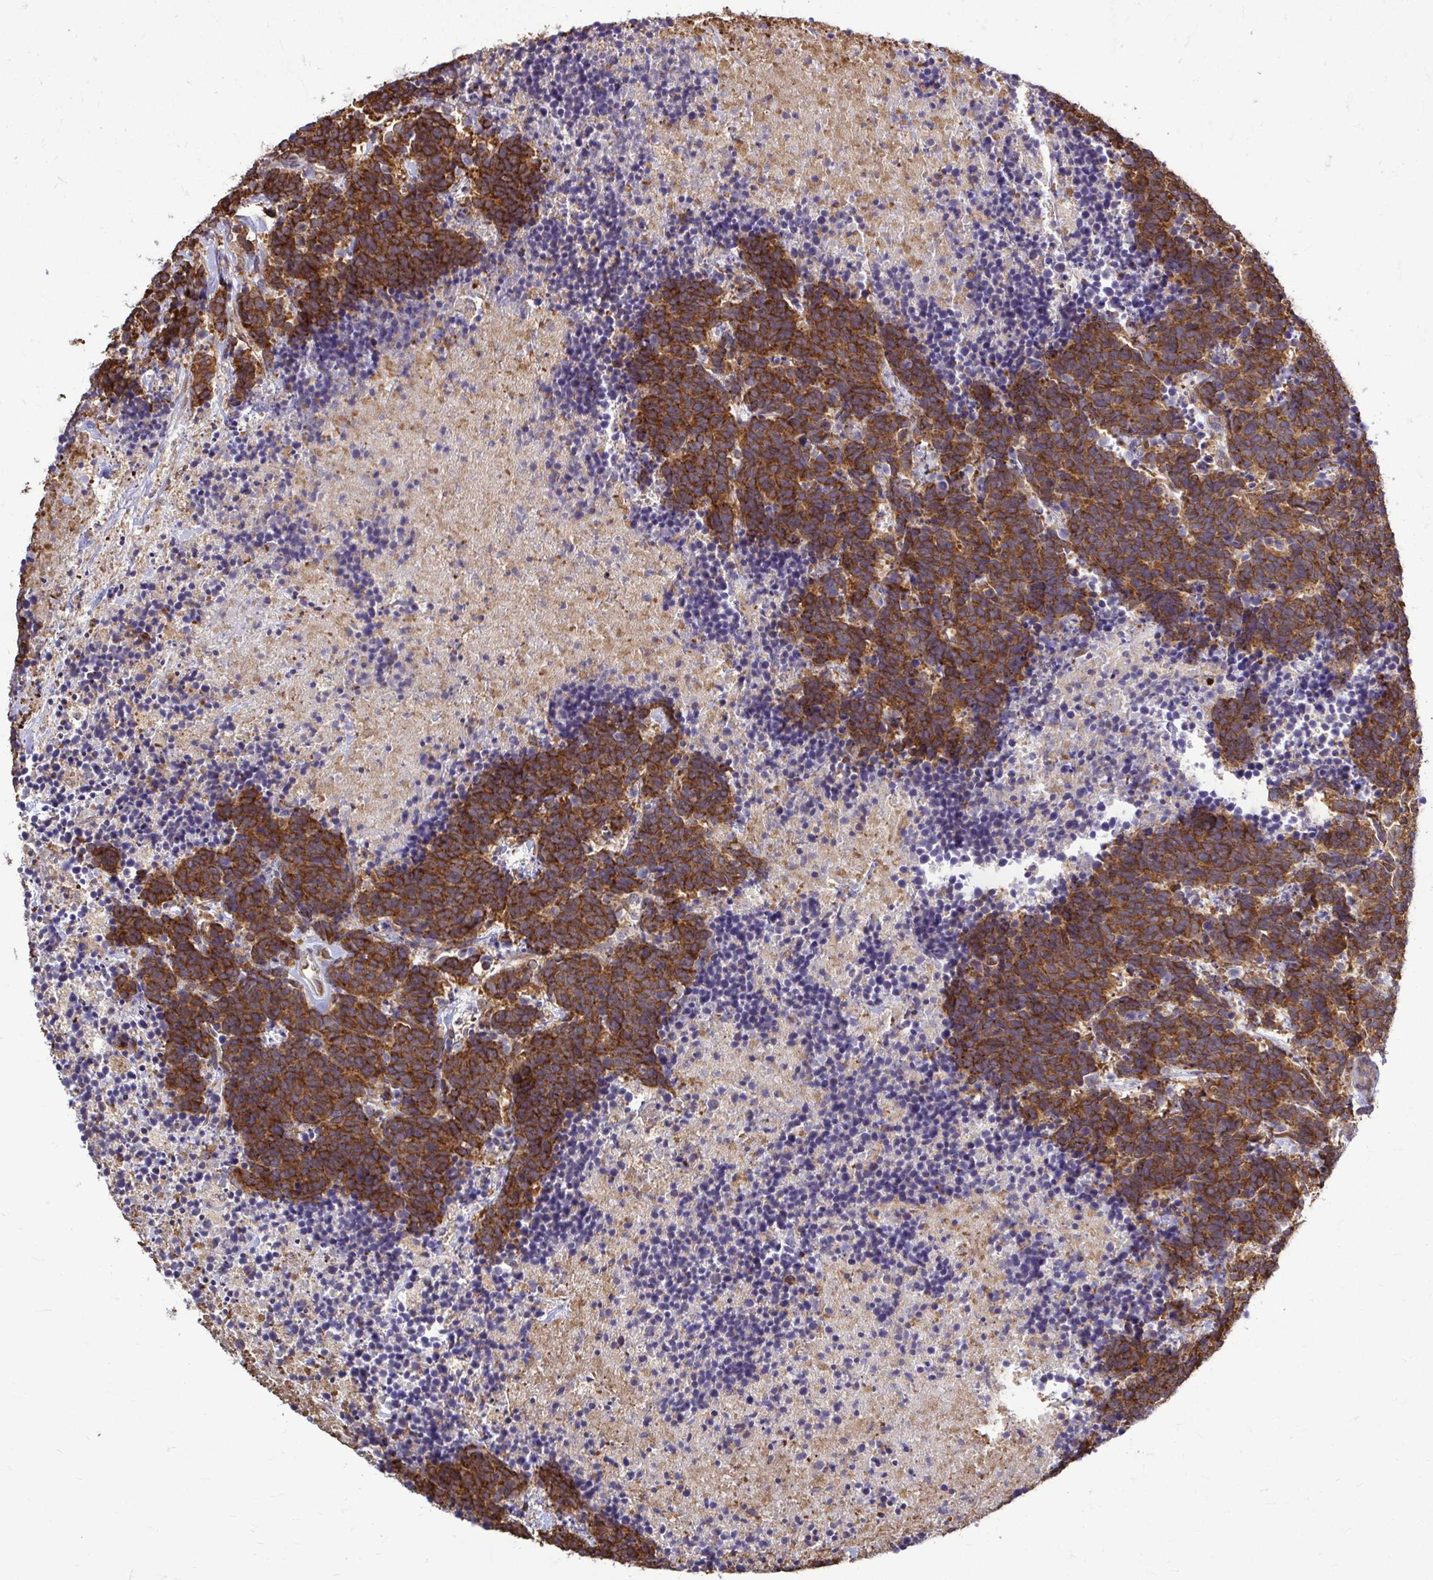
{"staining": {"intensity": "strong", "quantity": ">75%", "location": "cytoplasmic/membranous"}, "tissue": "carcinoid", "cell_type": "Tumor cells", "image_type": "cancer", "snomed": [{"axis": "morphology", "description": "Carcinoma, NOS"}, {"axis": "morphology", "description": "Carcinoid, malignant, NOS"}, {"axis": "topography", "description": "Prostate"}], "caption": "Immunohistochemistry photomicrograph of neoplastic tissue: human carcinoid stained using immunohistochemistry (IHC) shows high levels of strong protein expression localized specifically in the cytoplasmic/membranous of tumor cells, appearing as a cytoplasmic/membranous brown color.", "gene": "FMR1", "patient": {"sex": "male", "age": 57}}